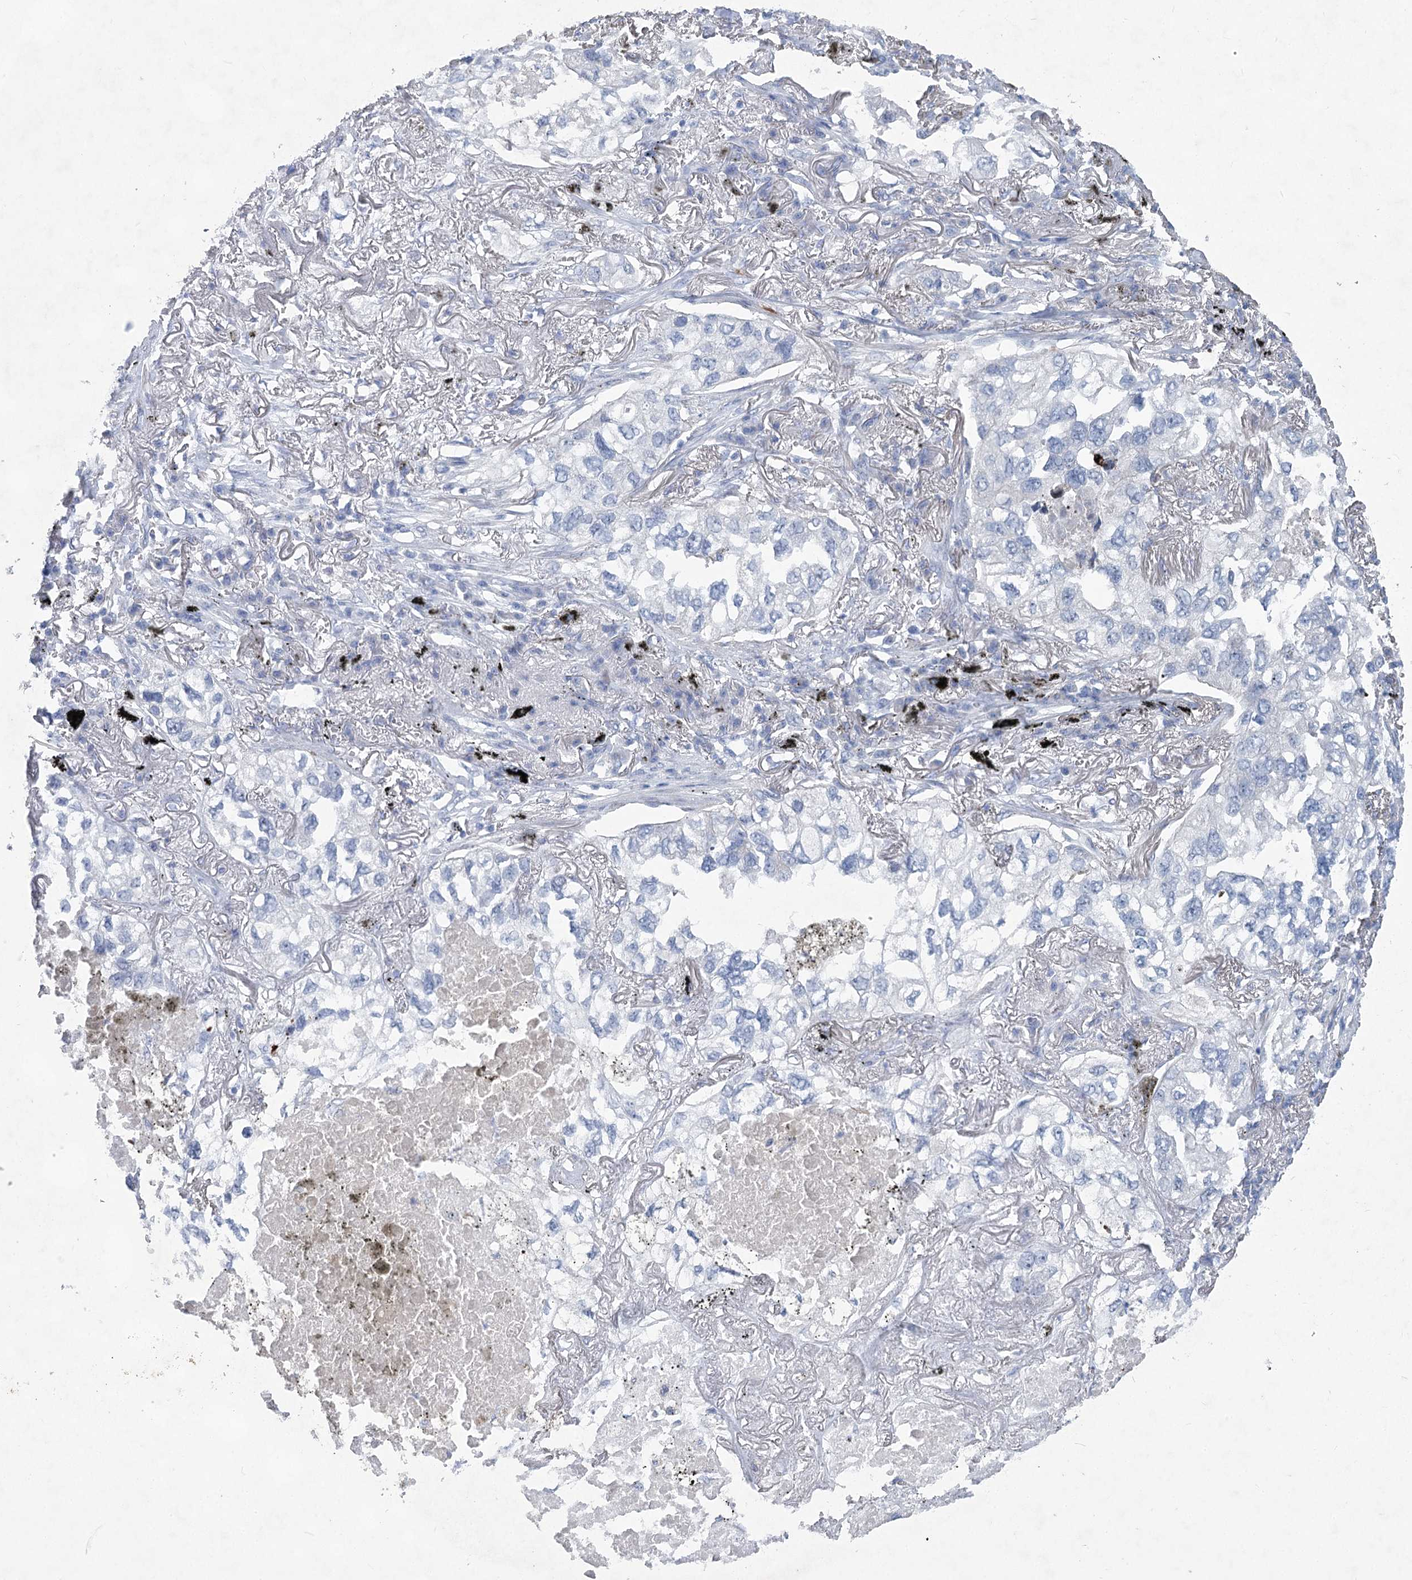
{"staining": {"intensity": "negative", "quantity": "none", "location": "none"}, "tissue": "lung cancer", "cell_type": "Tumor cells", "image_type": "cancer", "snomed": [{"axis": "morphology", "description": "Adenocarcinoma, NOS"}, {"axis": "topography", "description": "Lung"}], "caption": "Tumor cells are negative for protein expression in human lung cancer. (DAB immunohistochemistry (IHC) with hematoxylin counter stain).", "gene": "WDR74", "patient": {"sex": "male", "age": 65}}